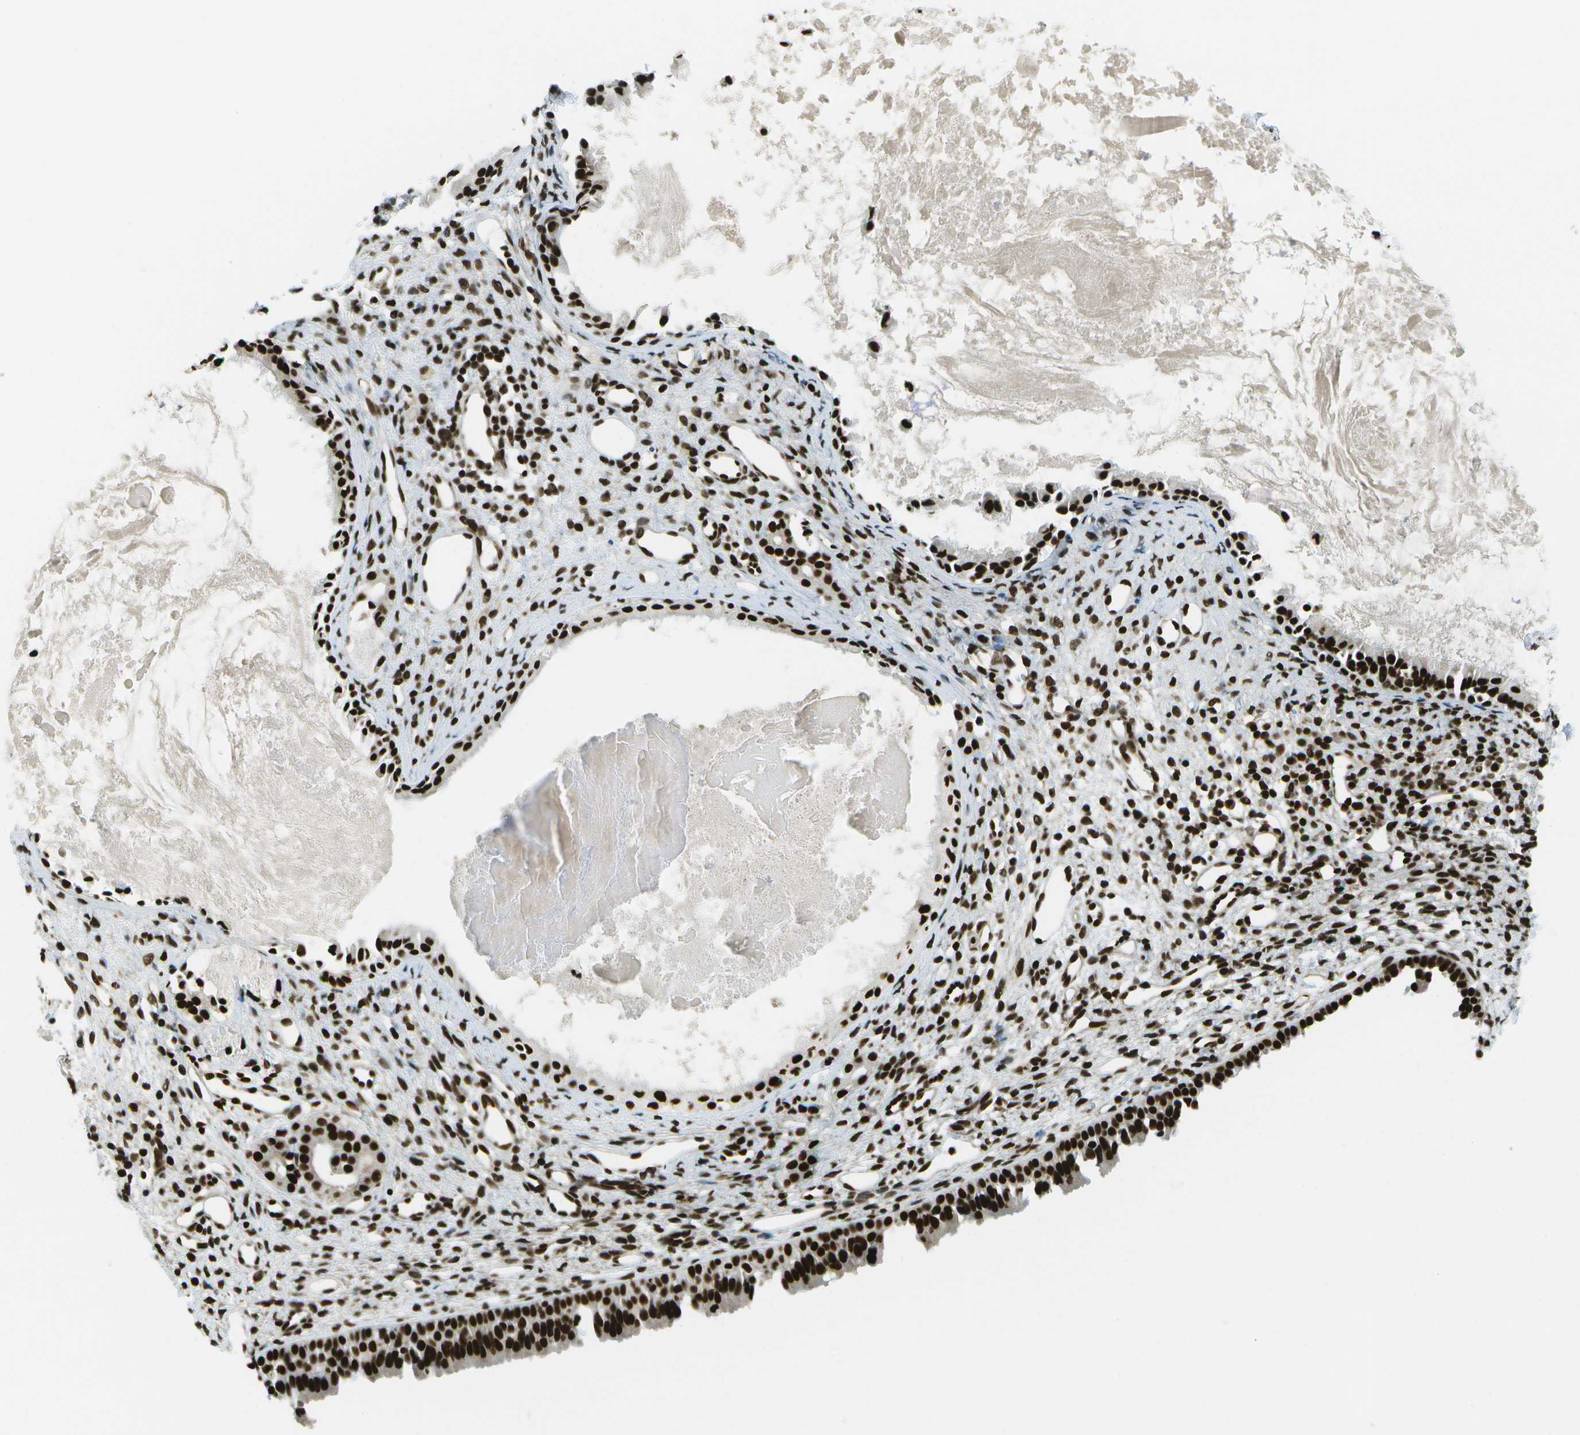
{"staining": {"intensity": "strong", "quantity": ">75%", "location": "nuclear"}, "tissue": "nasopharynx", "cell_type": "Respiratory epithelial cells", "image_type": "normal", "snomed": [{"axis": "morphology", "description": "Normal tissue, NOS"}, {"axis": "topography", "description": "Nasopharynx"}], "caption": "Nasopharynx stained with immunohistochemistry shows strong nuclear staining in approximately >75% of respiratory epithelial cells. The staining was performed using DAB to visualize the protein expression in brown, while the nuclei were stained in blue with hematoxylin (Magnification: 20x).", "gene": "GLYR1", "patient": {"sex": "male", "age": 22}}